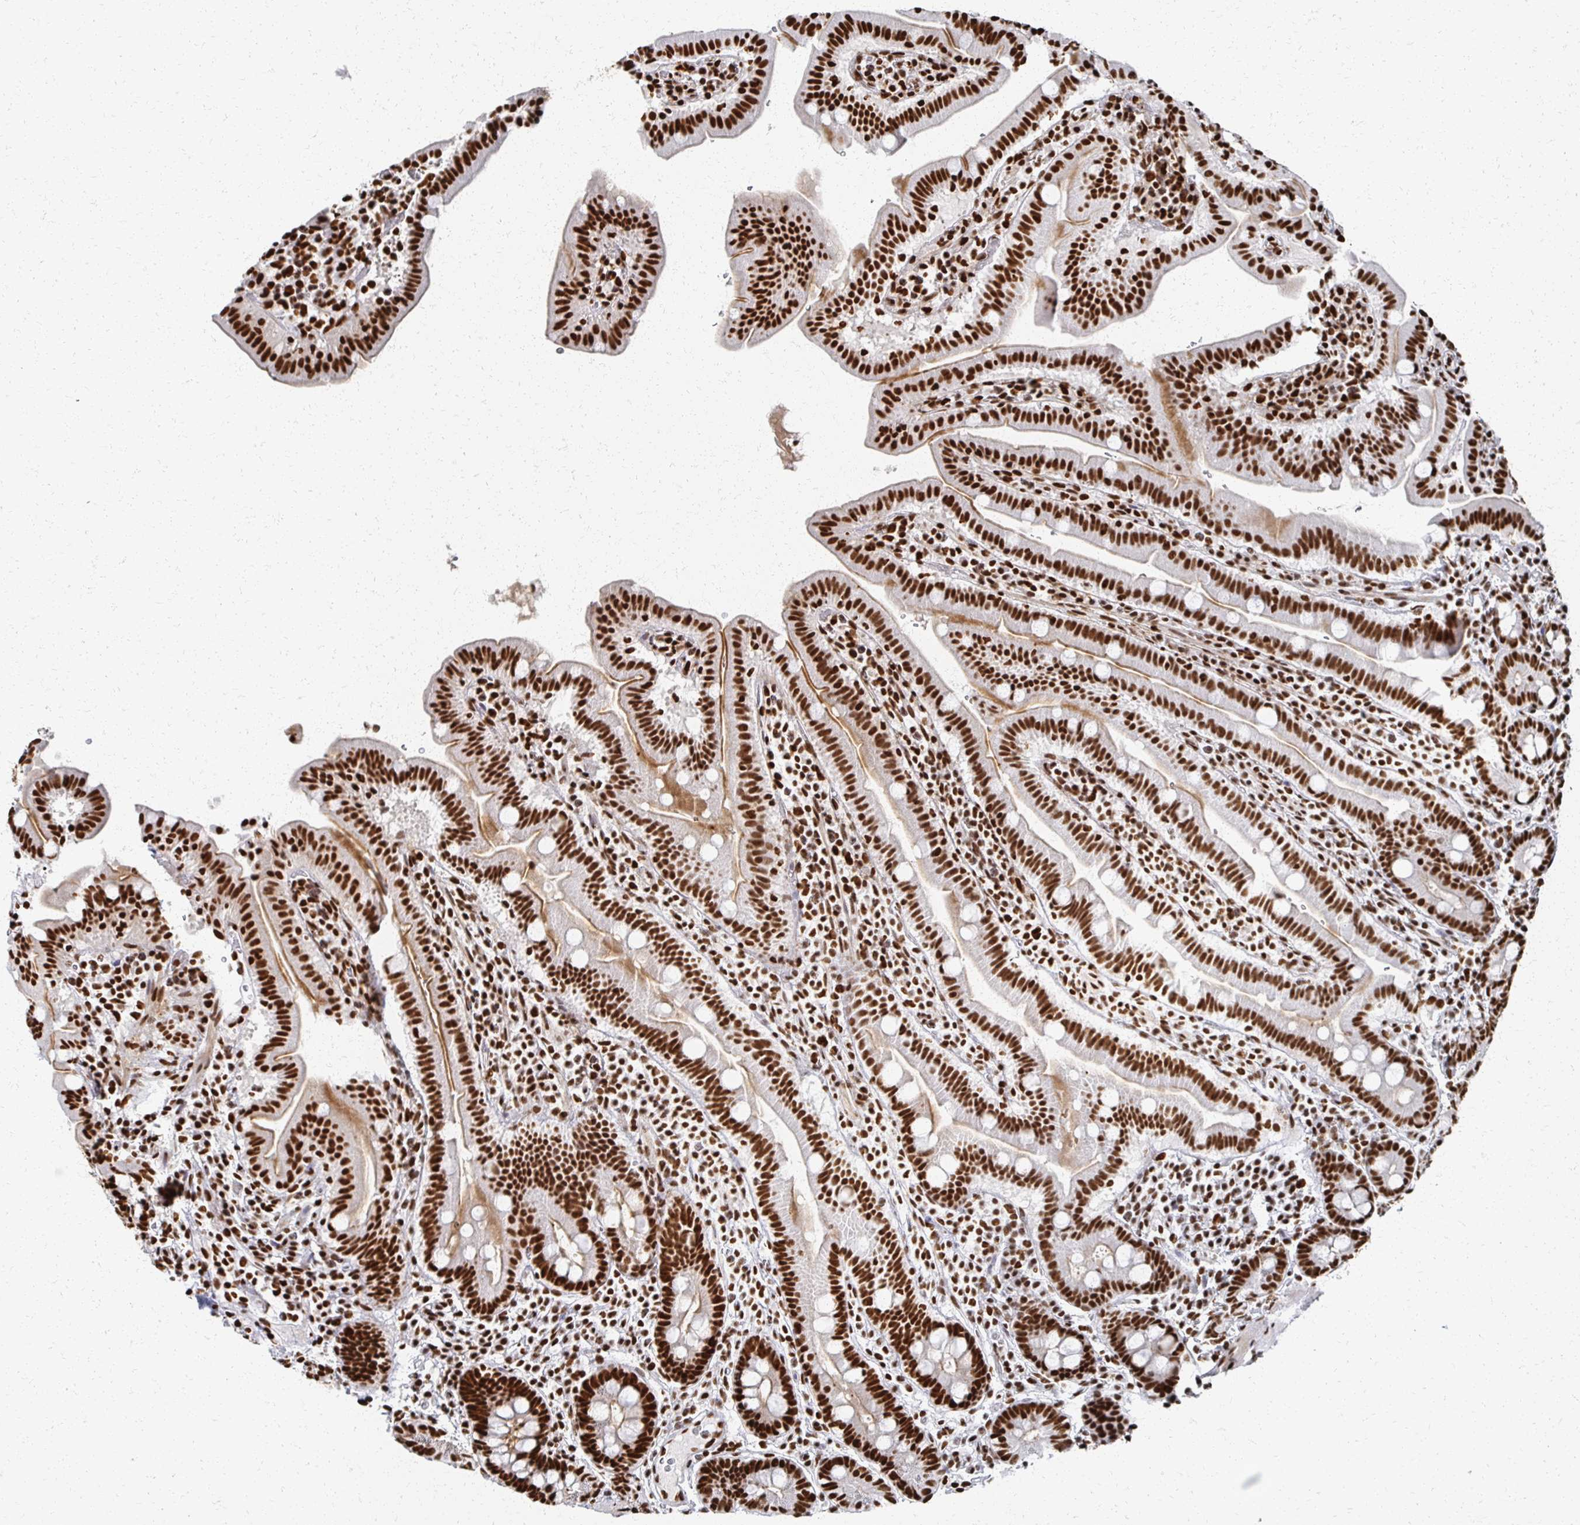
{"staining": {"intensity": "strong", "quantity": ">75%", "location": "cytoplasmic/membranous,nuclear"}, "tissue": "small intestine", "cell_type": "Glandular cells", "image_type": "normal", "snomed": [{"axis": "morphology", "description": "Normal tissue, NOS"}, {"axis": "topography", "description": "Small intestine"}], "caption": "Immunohistochemical staining of unremarkable human small intestine exhibits high levels of strong cytoplasmic/membranous,nuclear positivity in approximately >75% of glandular cells.", "gene": "RBBP4", "patient": {"sex": "male", "age": 26}}